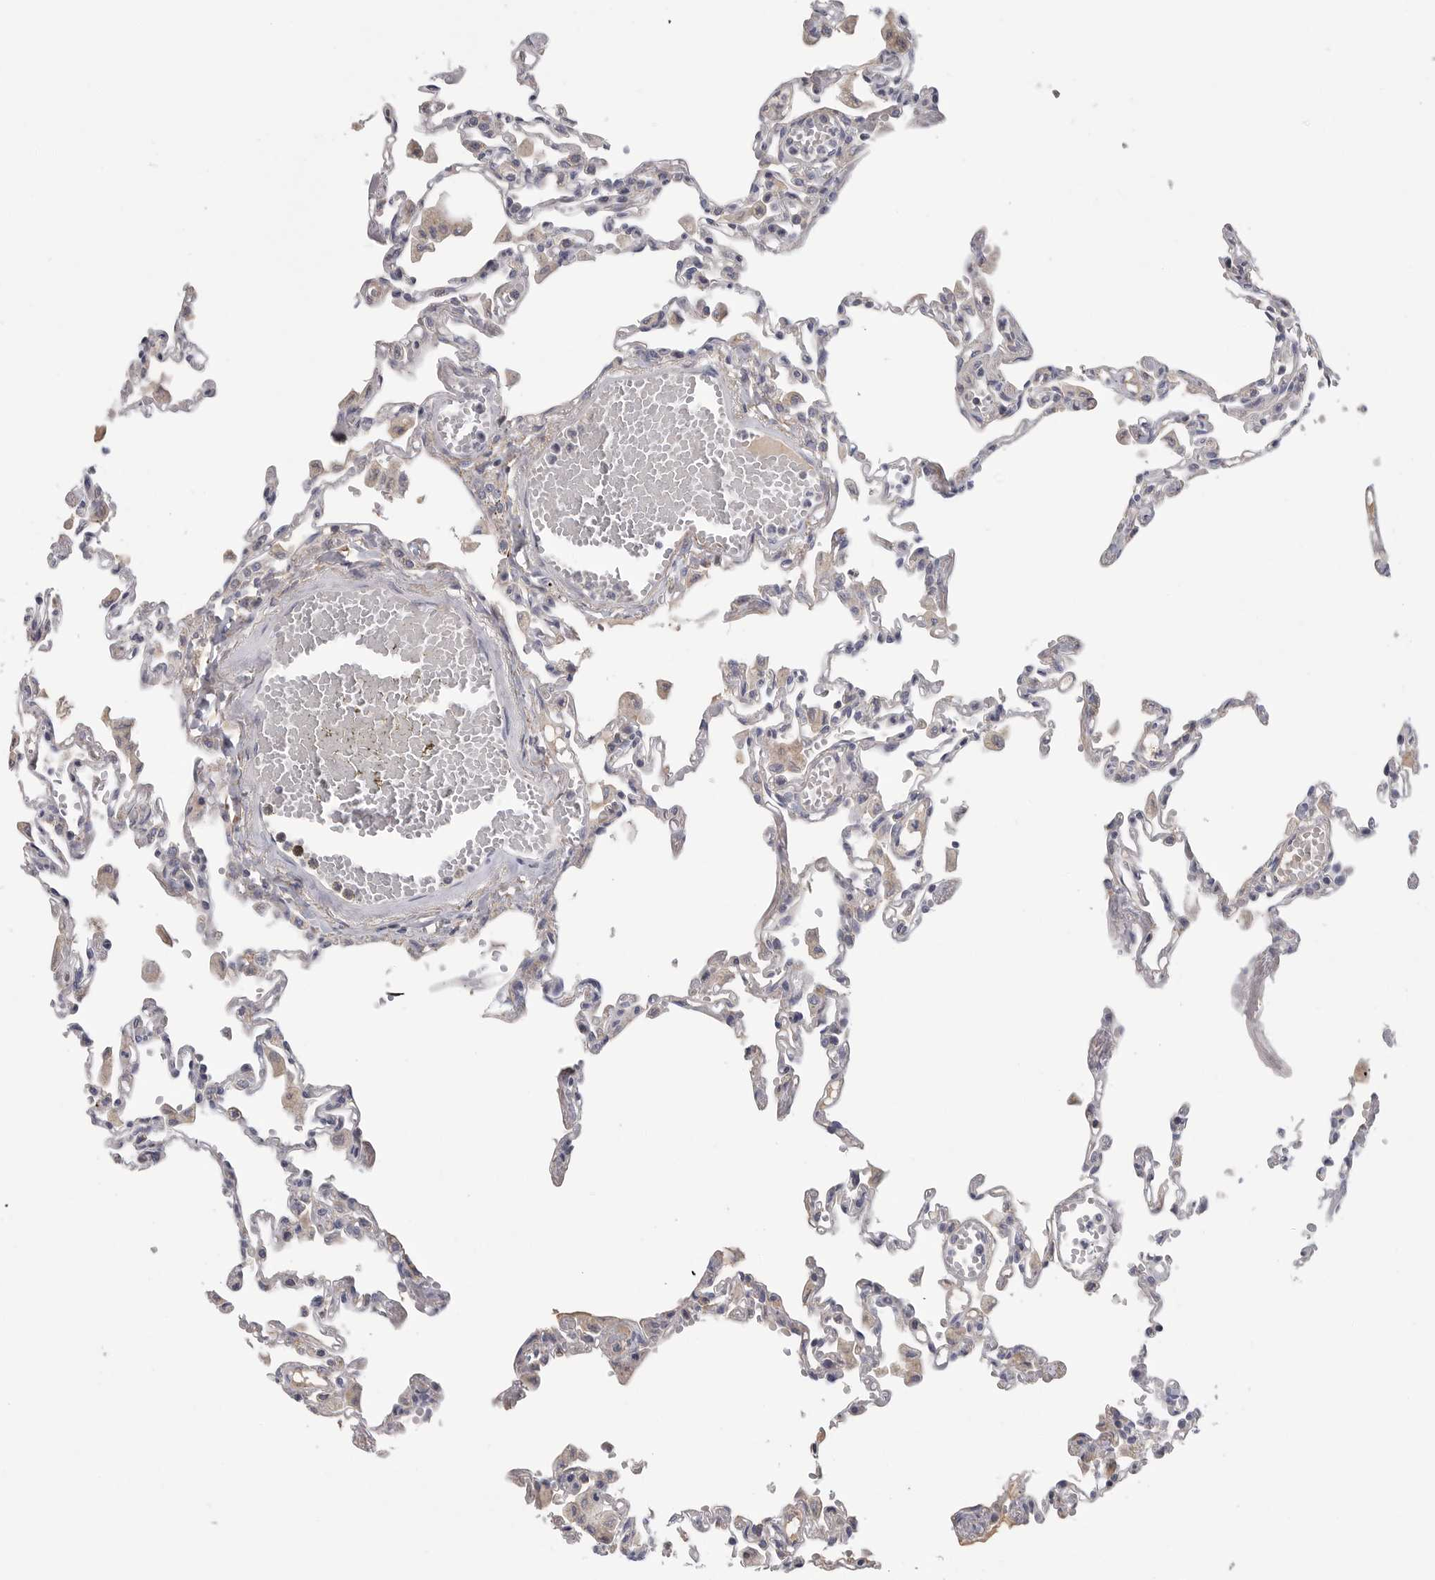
{"staining": {"intensity": "negative", "quantity": "none", "location": "none"}, "tissue": "lung", "cell_type": "Alveolar cells", "image_type": "normal", "snomed": [{"axis": "morphology", "description": "Normal tissue, NOS"}, {"axis": "topography", "description": "Bronchus"}, {"axis": "topography", "description": "Lung"}], "caption": "The IHC photomicrograph has no significant staining in alveolar cells of lung.", "gene": "SDC3", "patient": {"sex": "female", "age": 49}}